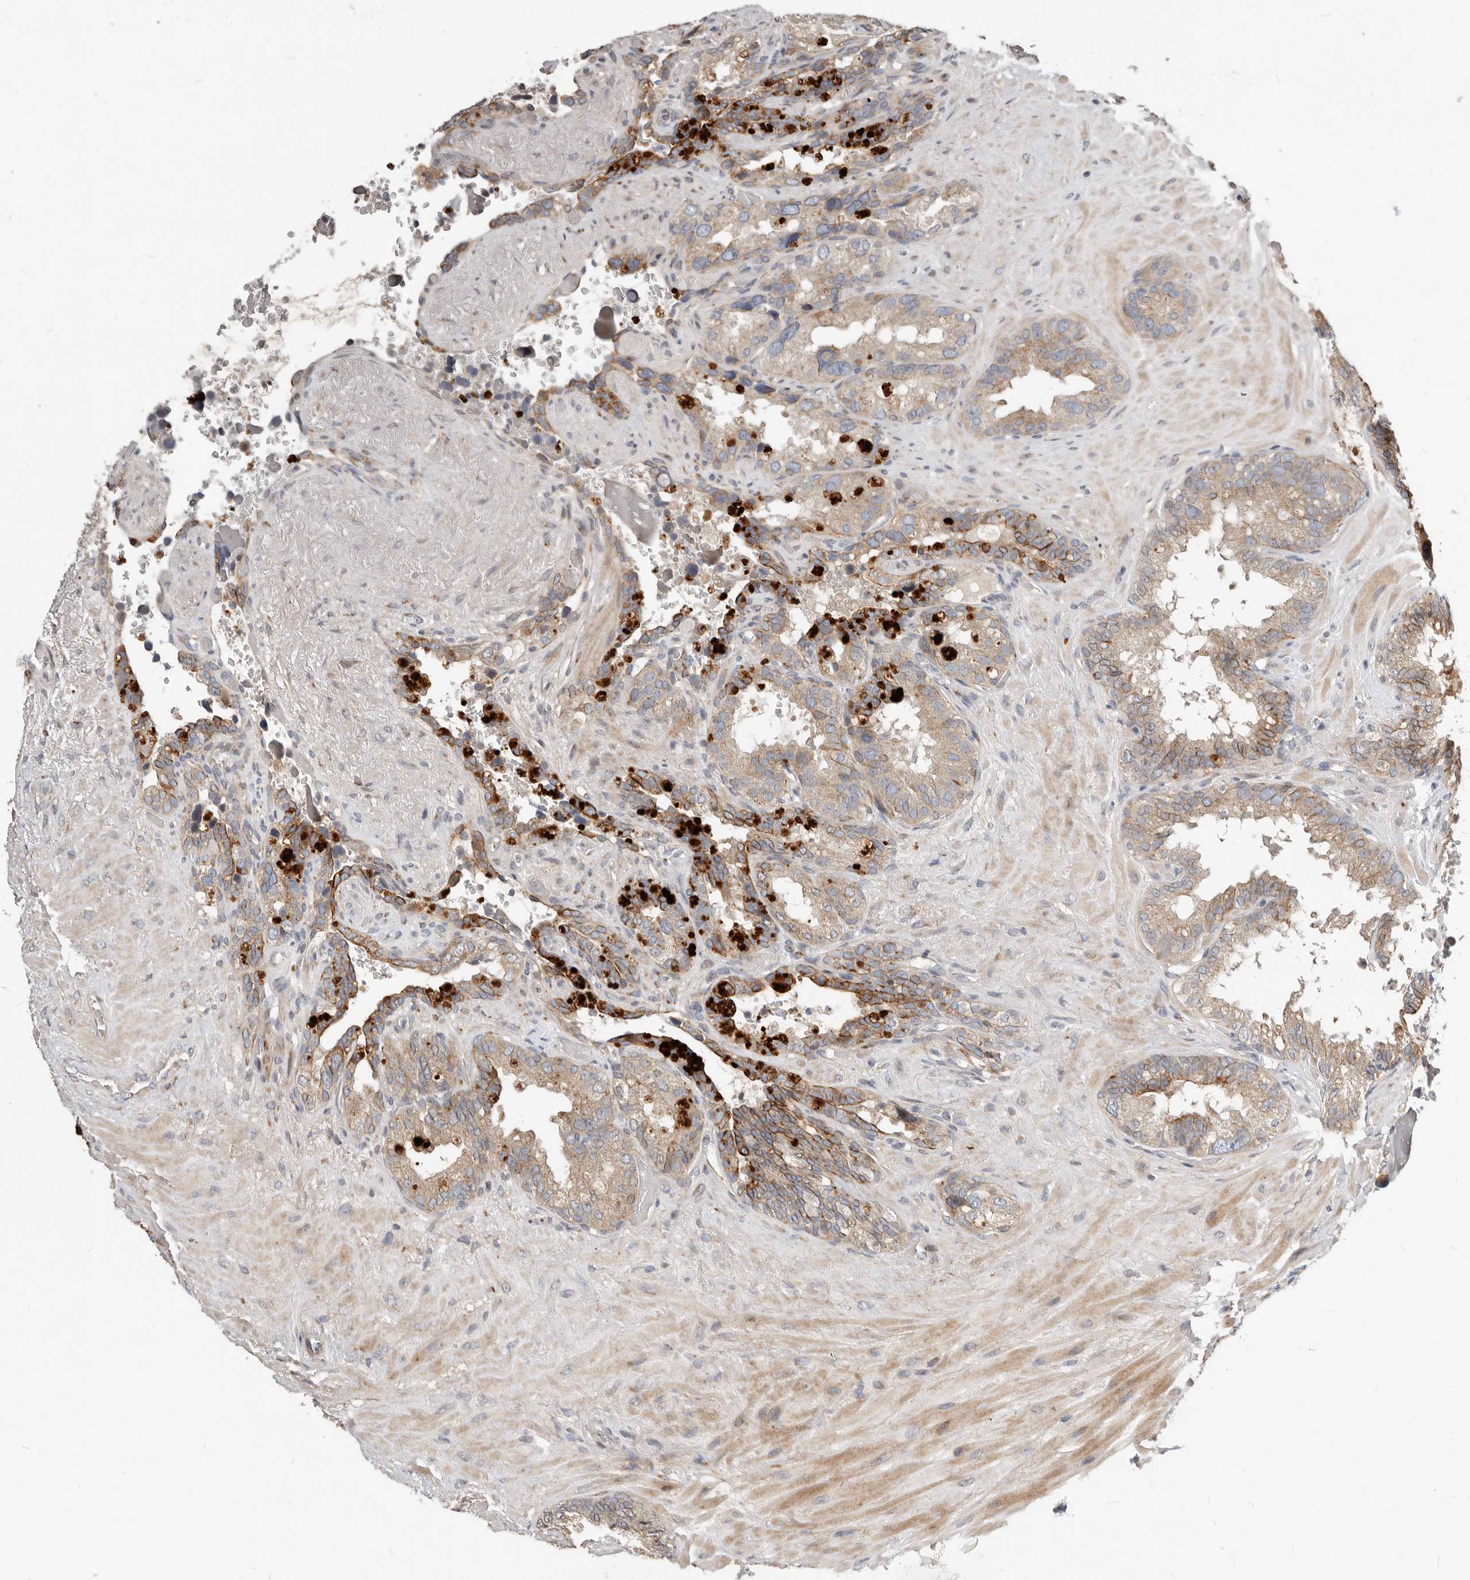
{"staining": {"intensity": "weak", "quantity": "25%-75%", "location": "cytoplasmic/membranous"}, "tissue": "seminal vesicle", "cell_type": "Glandular cells", "image_type": "normal", "snomed": [{"axis": "morphology", "description": "Normal tissue, NOS"}, {"axis": "topography", "description": "Seminal veicle"}], "caption": "Protein expression analysis of unremarkable human seminal vesicle reveals weak cytoplasmic/membranous expression in about 25%-75% of glandular cells.", "gene": "NPY4R2", "patient": {"sex": "male", "age": 80}}